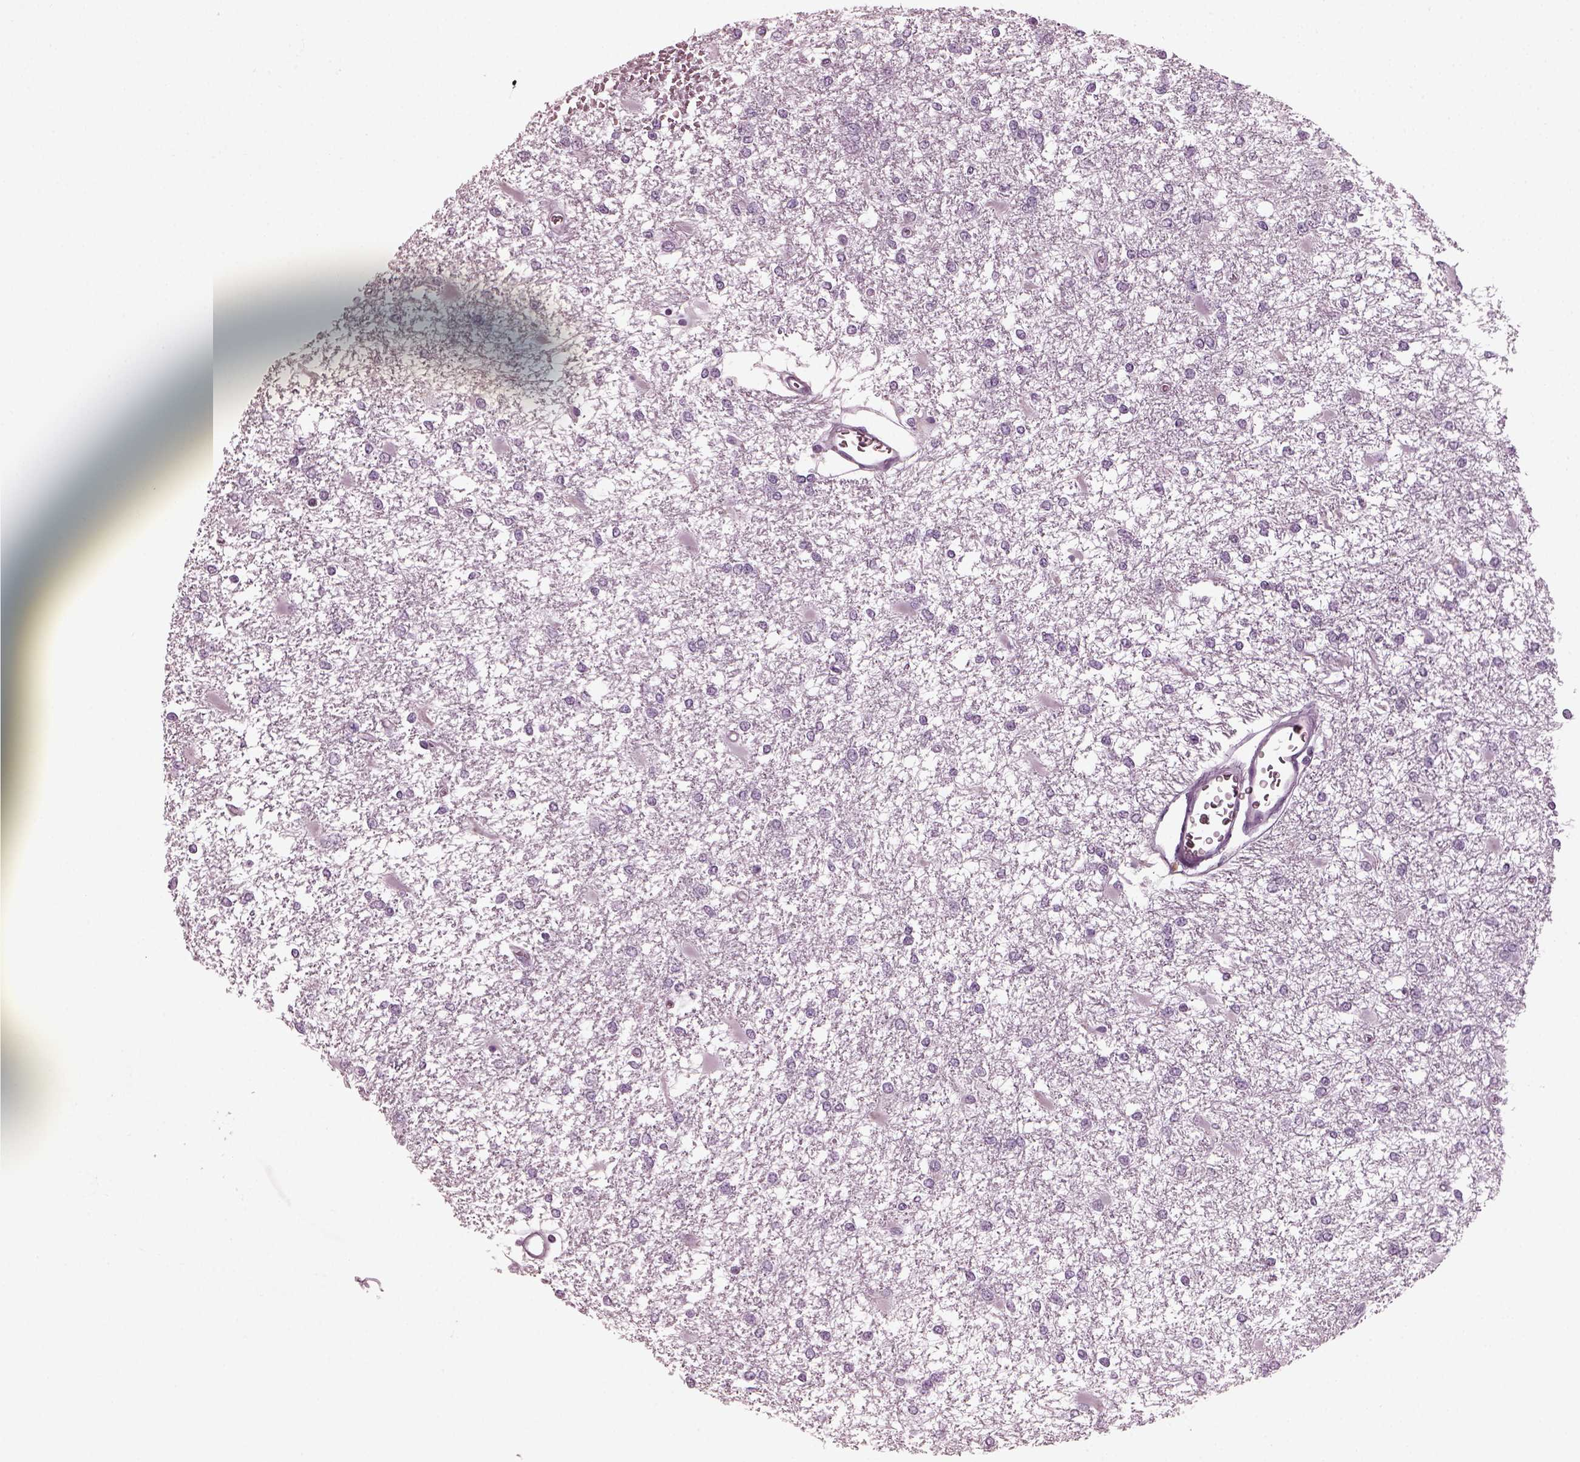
{"staining": {"intensity": "negative", "quantity": "none", "location": "none"}, "tissue": "glioma", "cell_type": "Tumor cells", "image_type": "cancer", "snomed": [{"axis": "morphology", "description": "Glioma, malignant, High grade"}, {"axis": "topography", "description": "Cerebral cortex"}], "caption": "Tumor cells are negative for protein expression in human high-grade glioma (malignant). (Brightfield microscopy of DAB (3,3'-diaminobenzidine) immunohistochemistry (IHC) at high magnification).", "gene": "RCVRN", "patient": {"sex": "male", "age": 79}}